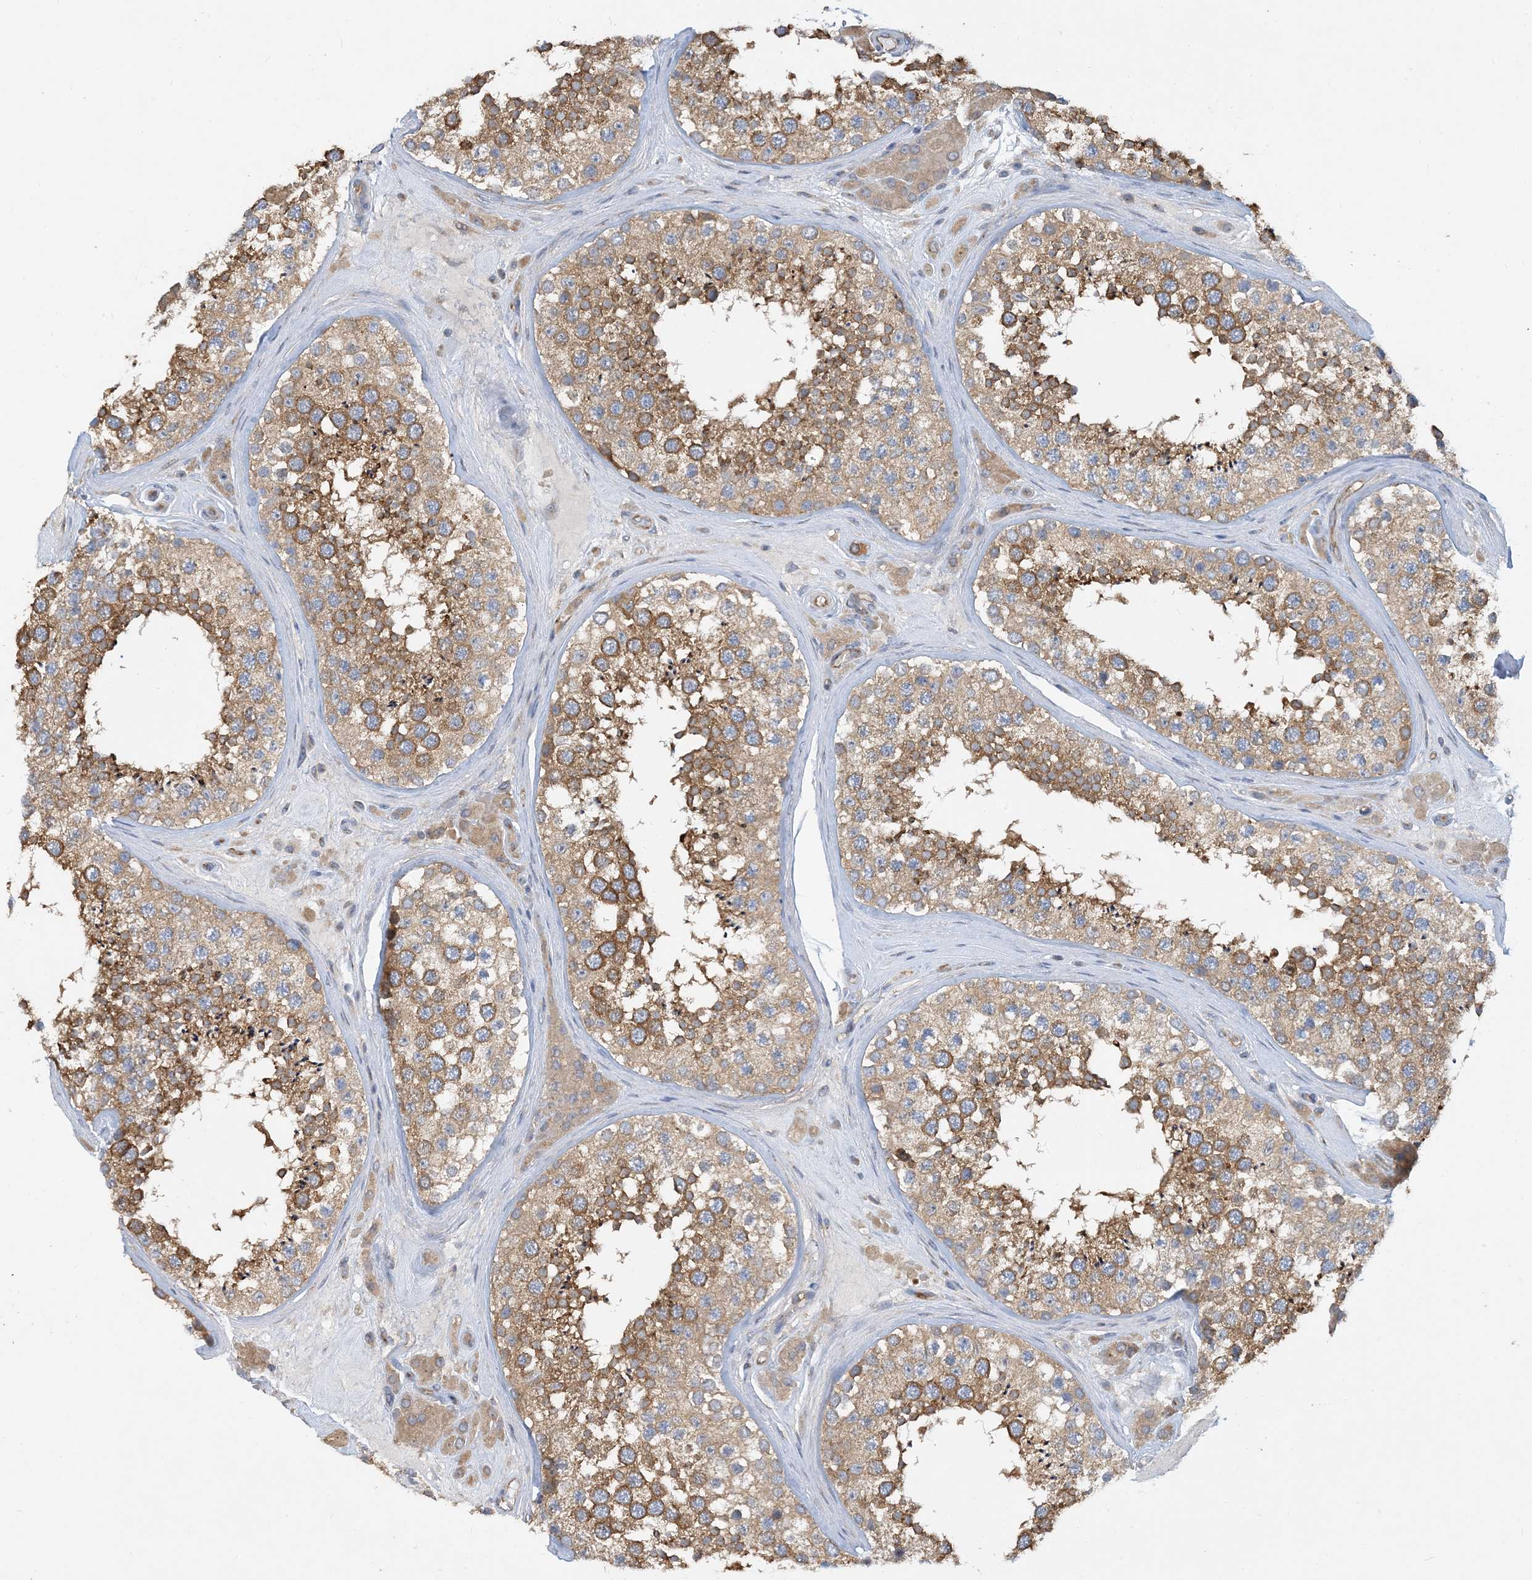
{"staining": {"intensity": "moderate", "quantity": ">75%", "location": "cytoplasmic/membranous"}, "tissue": "testis", "cell_type": "Cells in seminiferous ducts", "image_type": "normal", "snomed": [{"axis": "morphology", "description": "Normal tissue, NOS"}, {"axis": "topography", "description": "Testis"}], "caption": "Protein analysis of normal testis exhibits moderate cytoplasmic/membranous positivity in about >75% of cells in seminiferous ducts. (brown staining indicates protein expression, while blue staining denotes nuclei).", "gene": "SIDT1", "patient": {"sex": "male", "age": 46}}